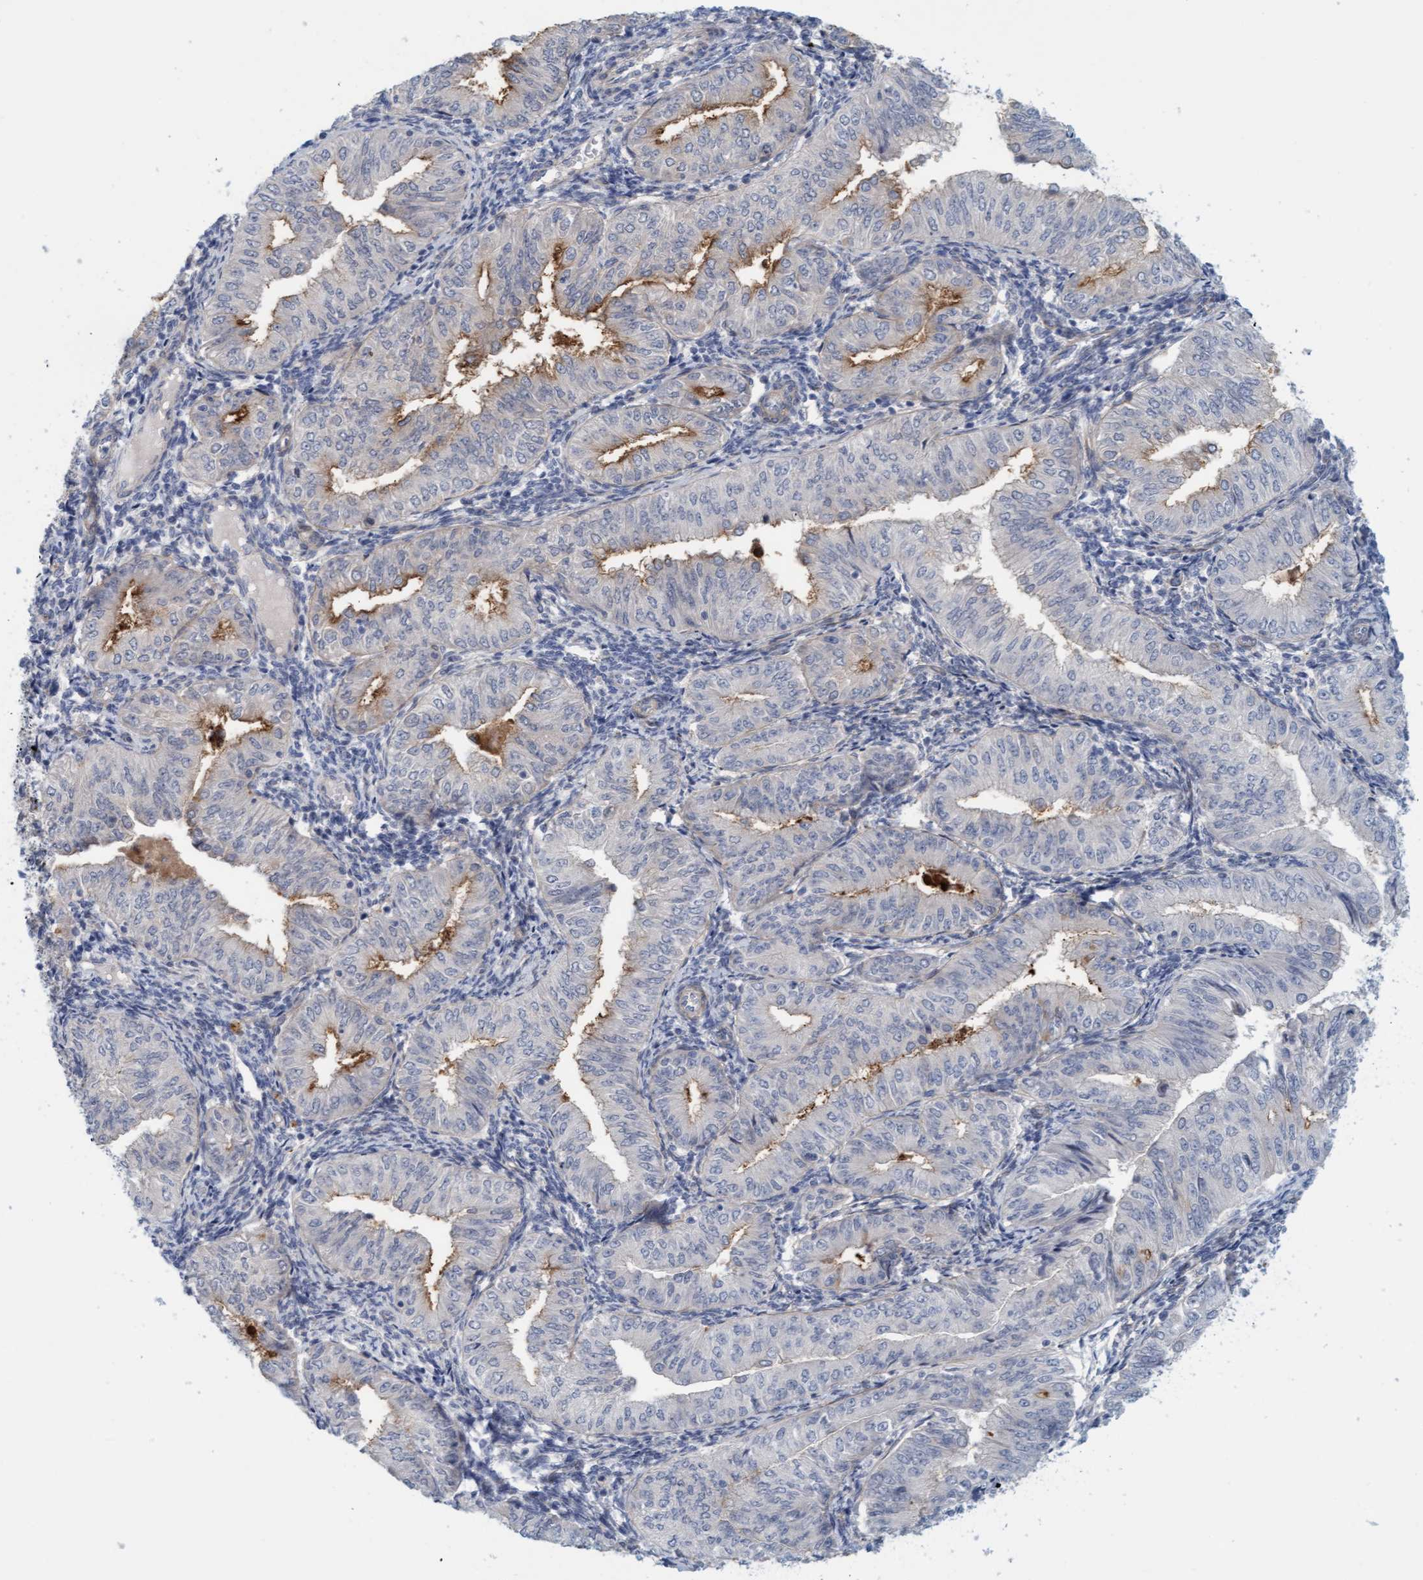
{"staining": {"intensity": "moderate", "quantity": "<25%", "location": "cytoplasmic/membranous"}, "tissue": "endometrial cancer", "cell_type": "Tumor cells", "image_type": "cancer", "snomed": [{"axis": "morphology", "description": "Normal tissue, NOS"}, {"axis": "morphology", "description": "Adenocarcinoma, NOS"}, {"axis": "topography", "description": "Endometrium"}], "caption": "DAB (3,3'-diaminobenzidine) immunohistochemical staining of adenocarcinoma (endometrial) exhibits moderate cytoplasmic/membranous protein positivity in about <25% of tumor cells. (DAB (3,3'-diaminobenzidine) IHC with brightfield microscopy, high magnification).", "gene": "TSTD2", "patient": {"sex": "female", "age": 53}}